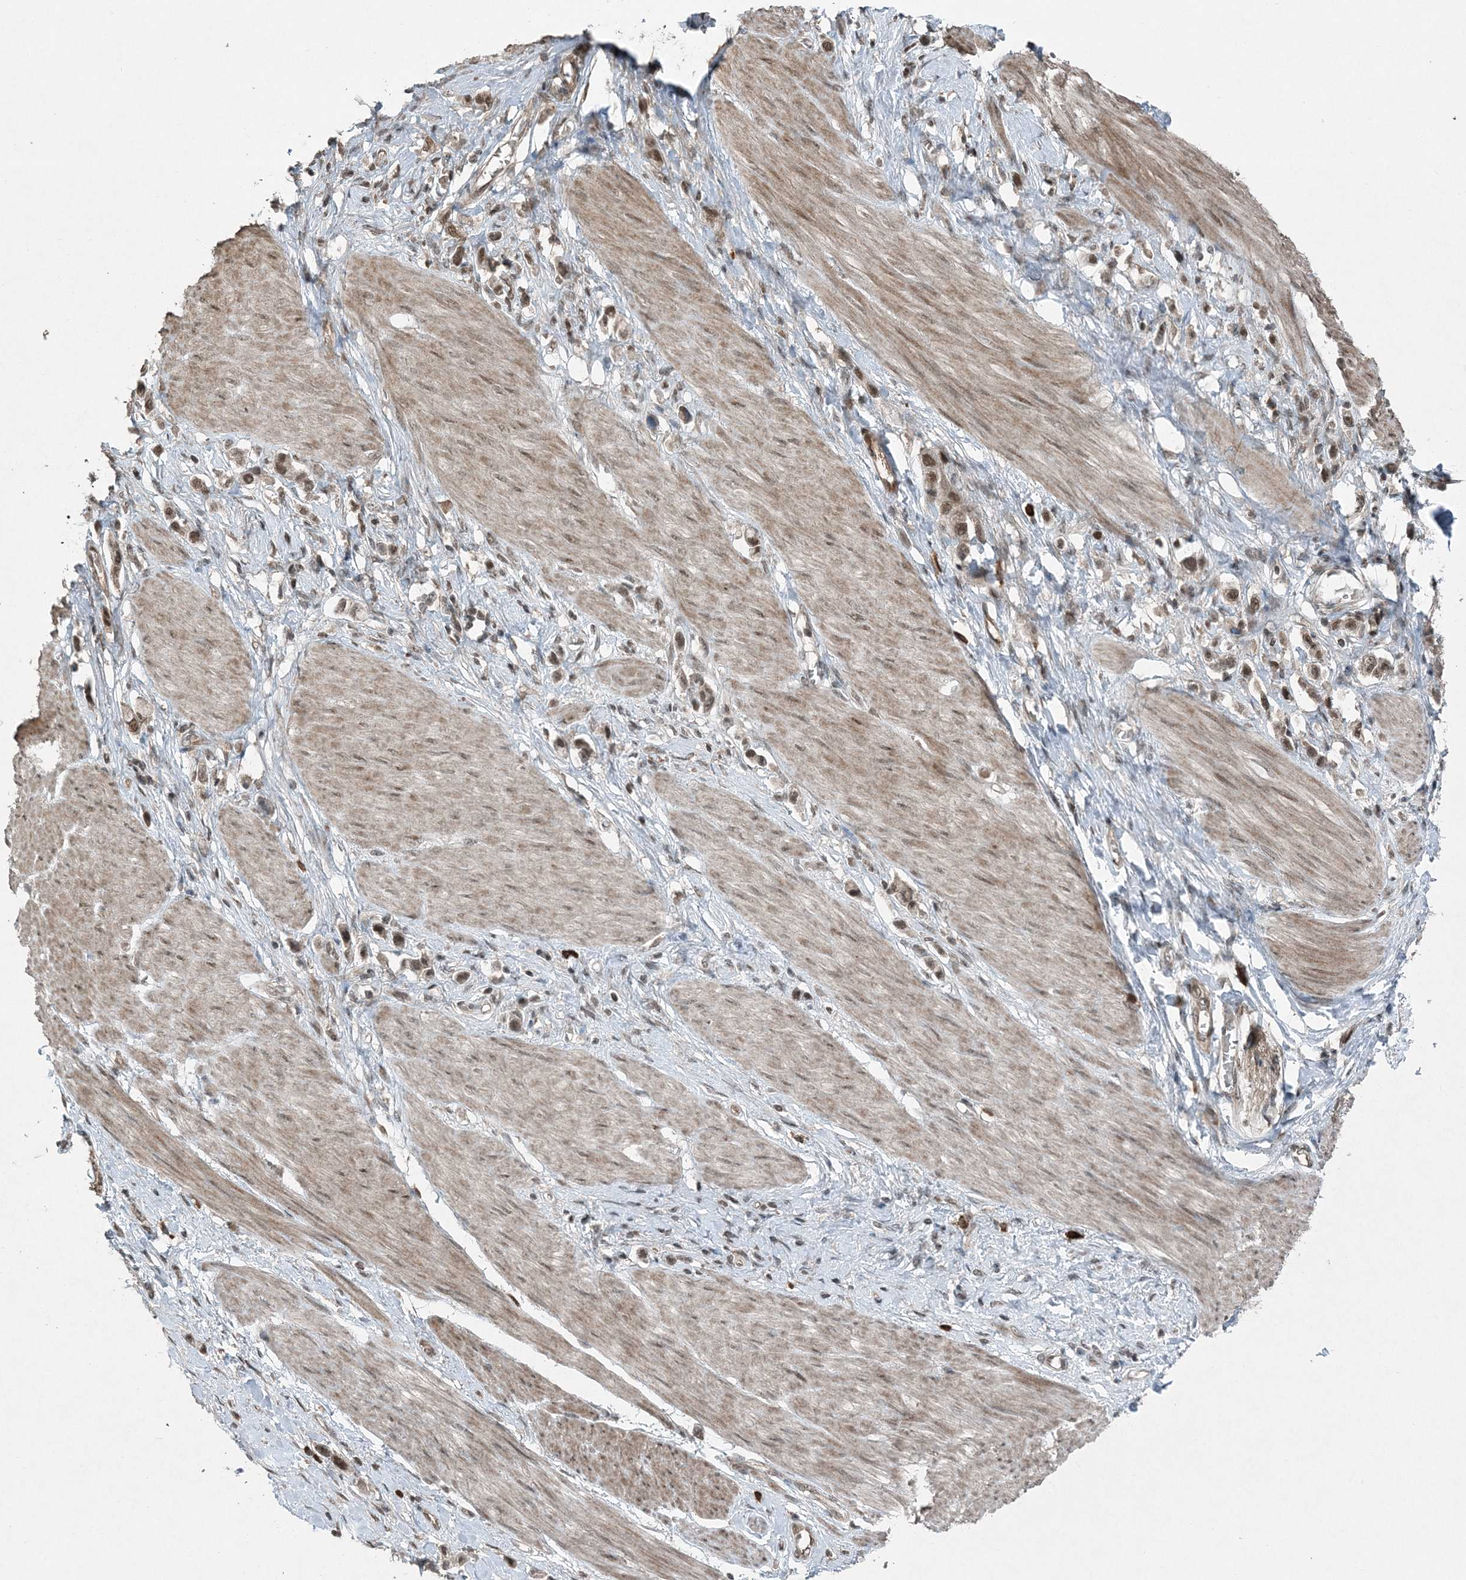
{"staining": {"intensity": "moderate", "quantity": ">75%", "location": "nuclear"}, "tissue": "stomach cancer", "cell_type": "Tumor cells", "image_type": "cancer", "snomed": [{"axis": "morphology", "description": "Adenocarcinoma, NOS"}, {"axis": "topography", "description": "Stomach"}], "caption": "Moderate nuclear protein positivity is appreciated in approximately >75% of tumor cells in stomach adenocarcinoma.", "gene": "COPS7B", "patient": {"sex": "female", "age": 65}}